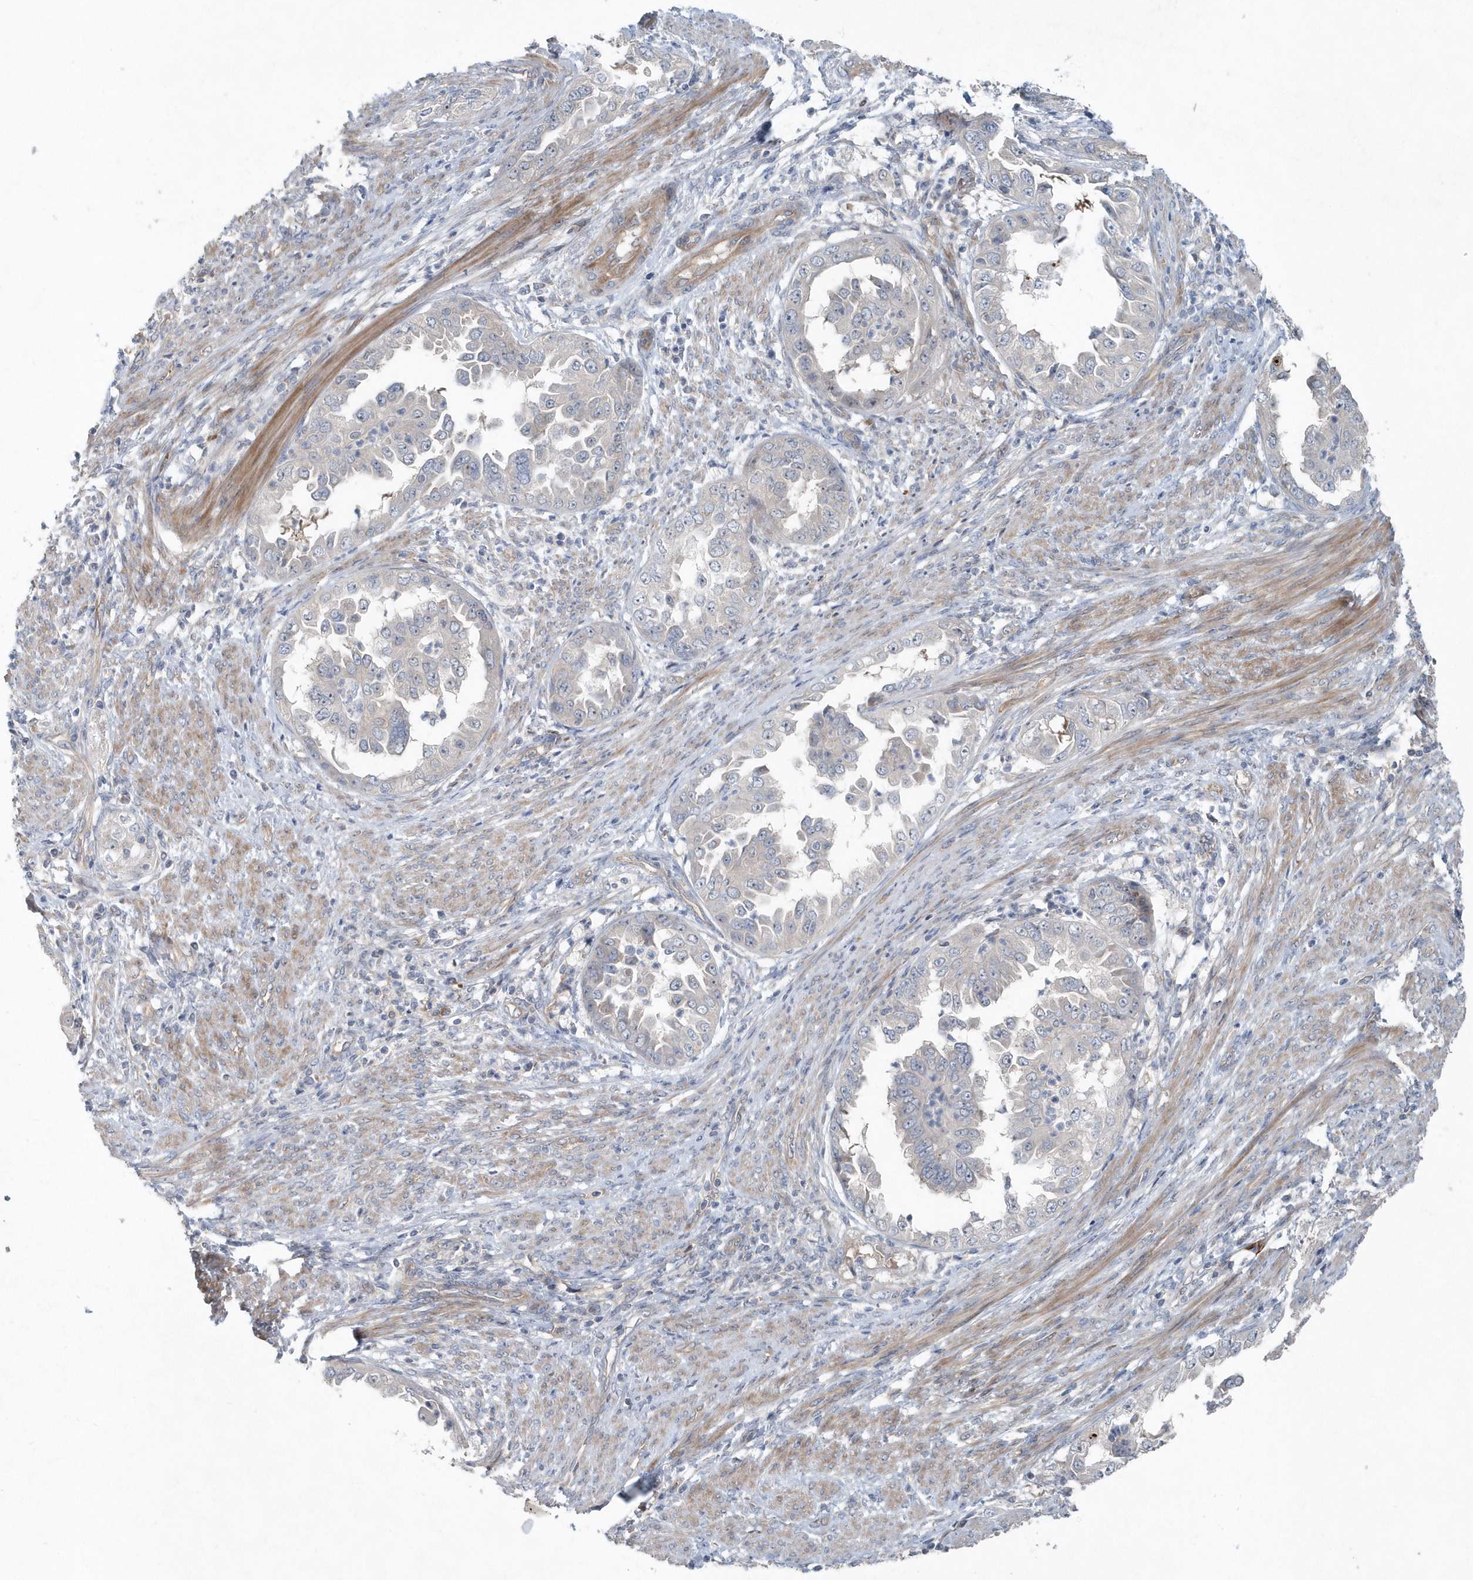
{"staining": {"intensity": "negative", "quantity": "none", "location": "none"}, "tissue": "endometrial cancer", "cell_type": "Tumor cells", "image_type": "cancer", "snomed": [{"axis": "morphology", "description": "Adenocarcinoma, NOS"}, {"axis": "topography", "description": "Endometrium"}], "caption": "The photomicrograph demonstrates no significant expression in tumor cells of endometrial cancer (adenocarcinoma).", "gene": "MCC", "patient": {"sex": "female", "age": 85}}